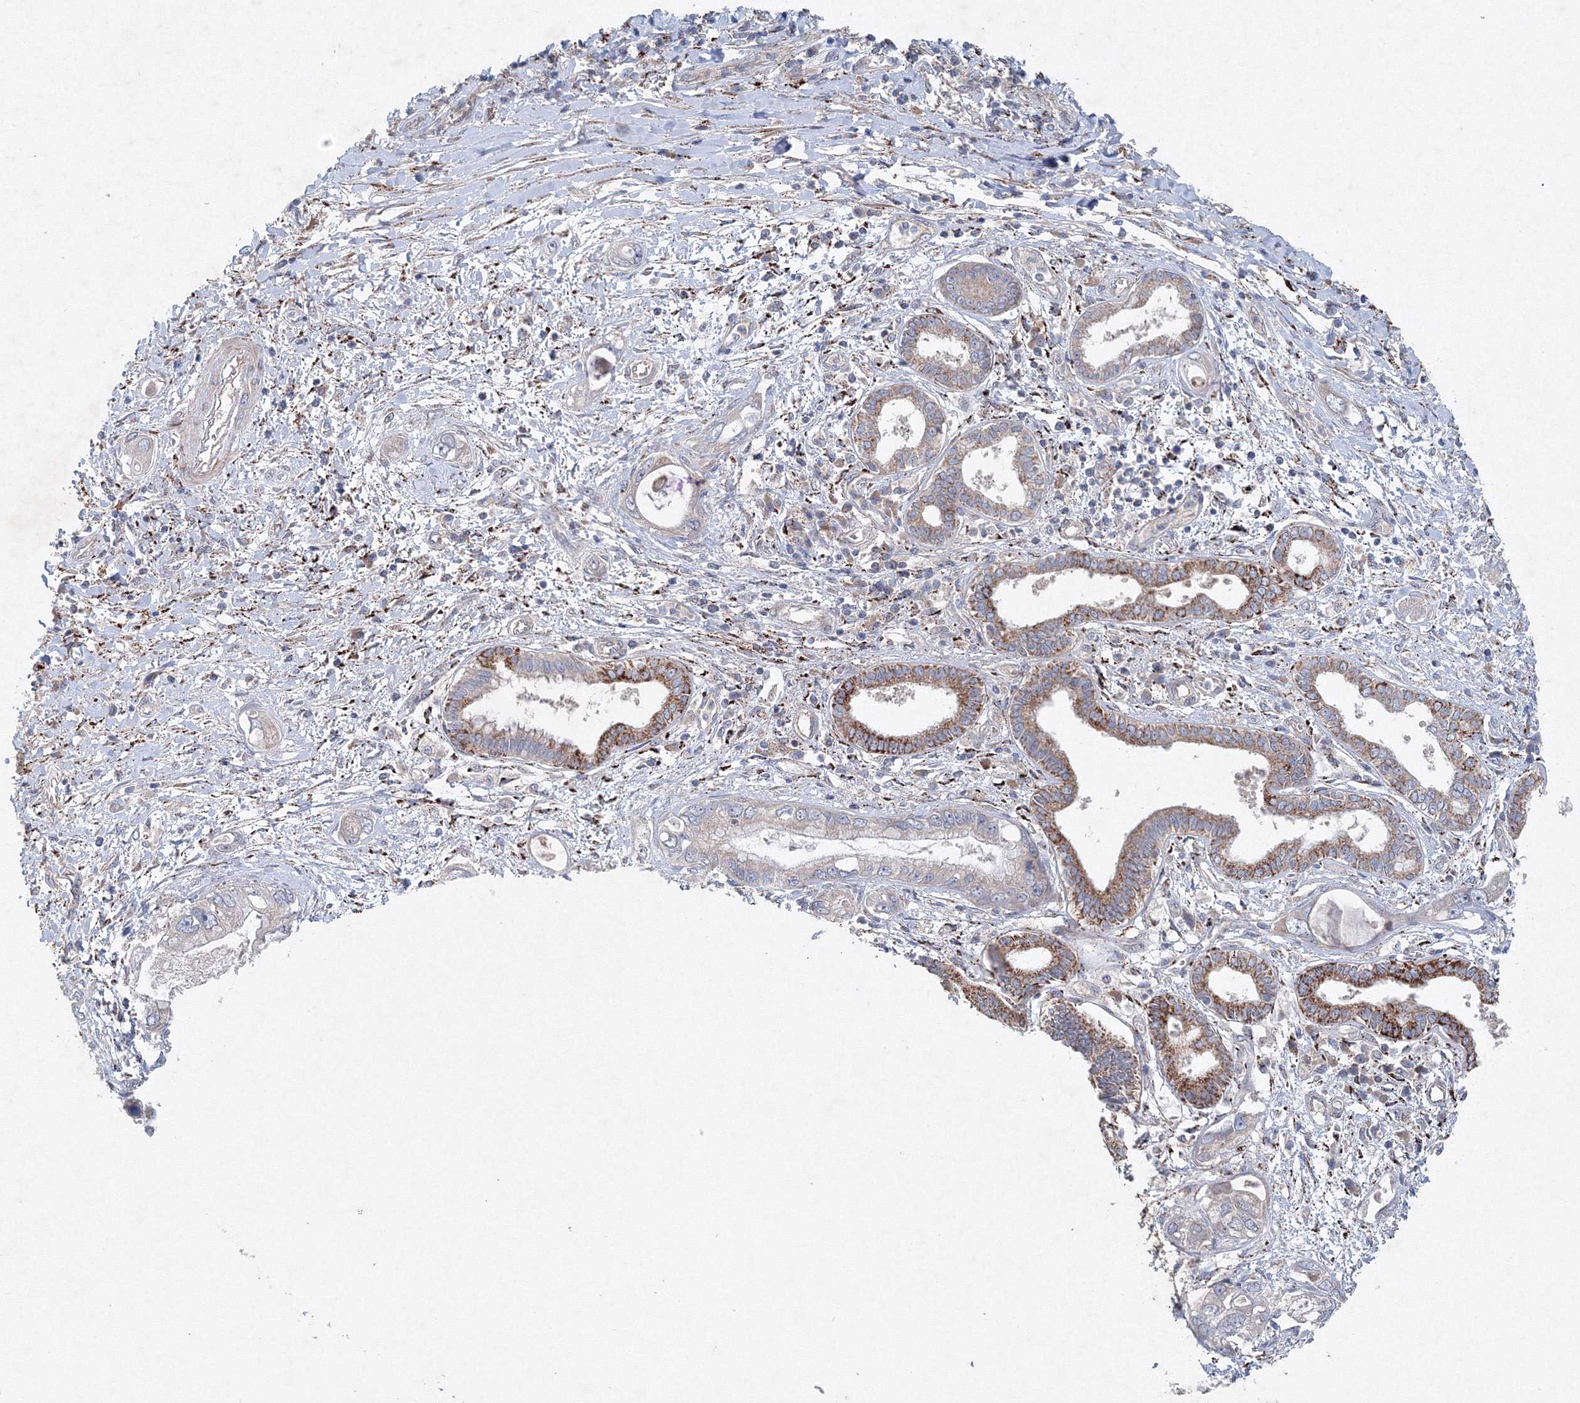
{"staining": {"intensity": "strong", "quantity": "<25%", "location": "cytoplasmic/membranous"}, "tissue": "pancreatic cancer", "cell_type": "Tumor cells", "image_type": "cancer", "snomed": [{"axis": "morphology", "description": "Inflammation, NOS"}, {"axis": "morphology", "description": "Adenocarcinoma, NOS"}, {"axis": "topography", "description": "Pancreas"}], "caption": "Human adenocarcinoma (pancreatic) stained for a protein (brown) demonstrates strong cytoplasmic/membranous positive positivity in approximately <25% of tumor cells.", "gene": "WDR49", "patient": {"sex": "female", "age": 56}}